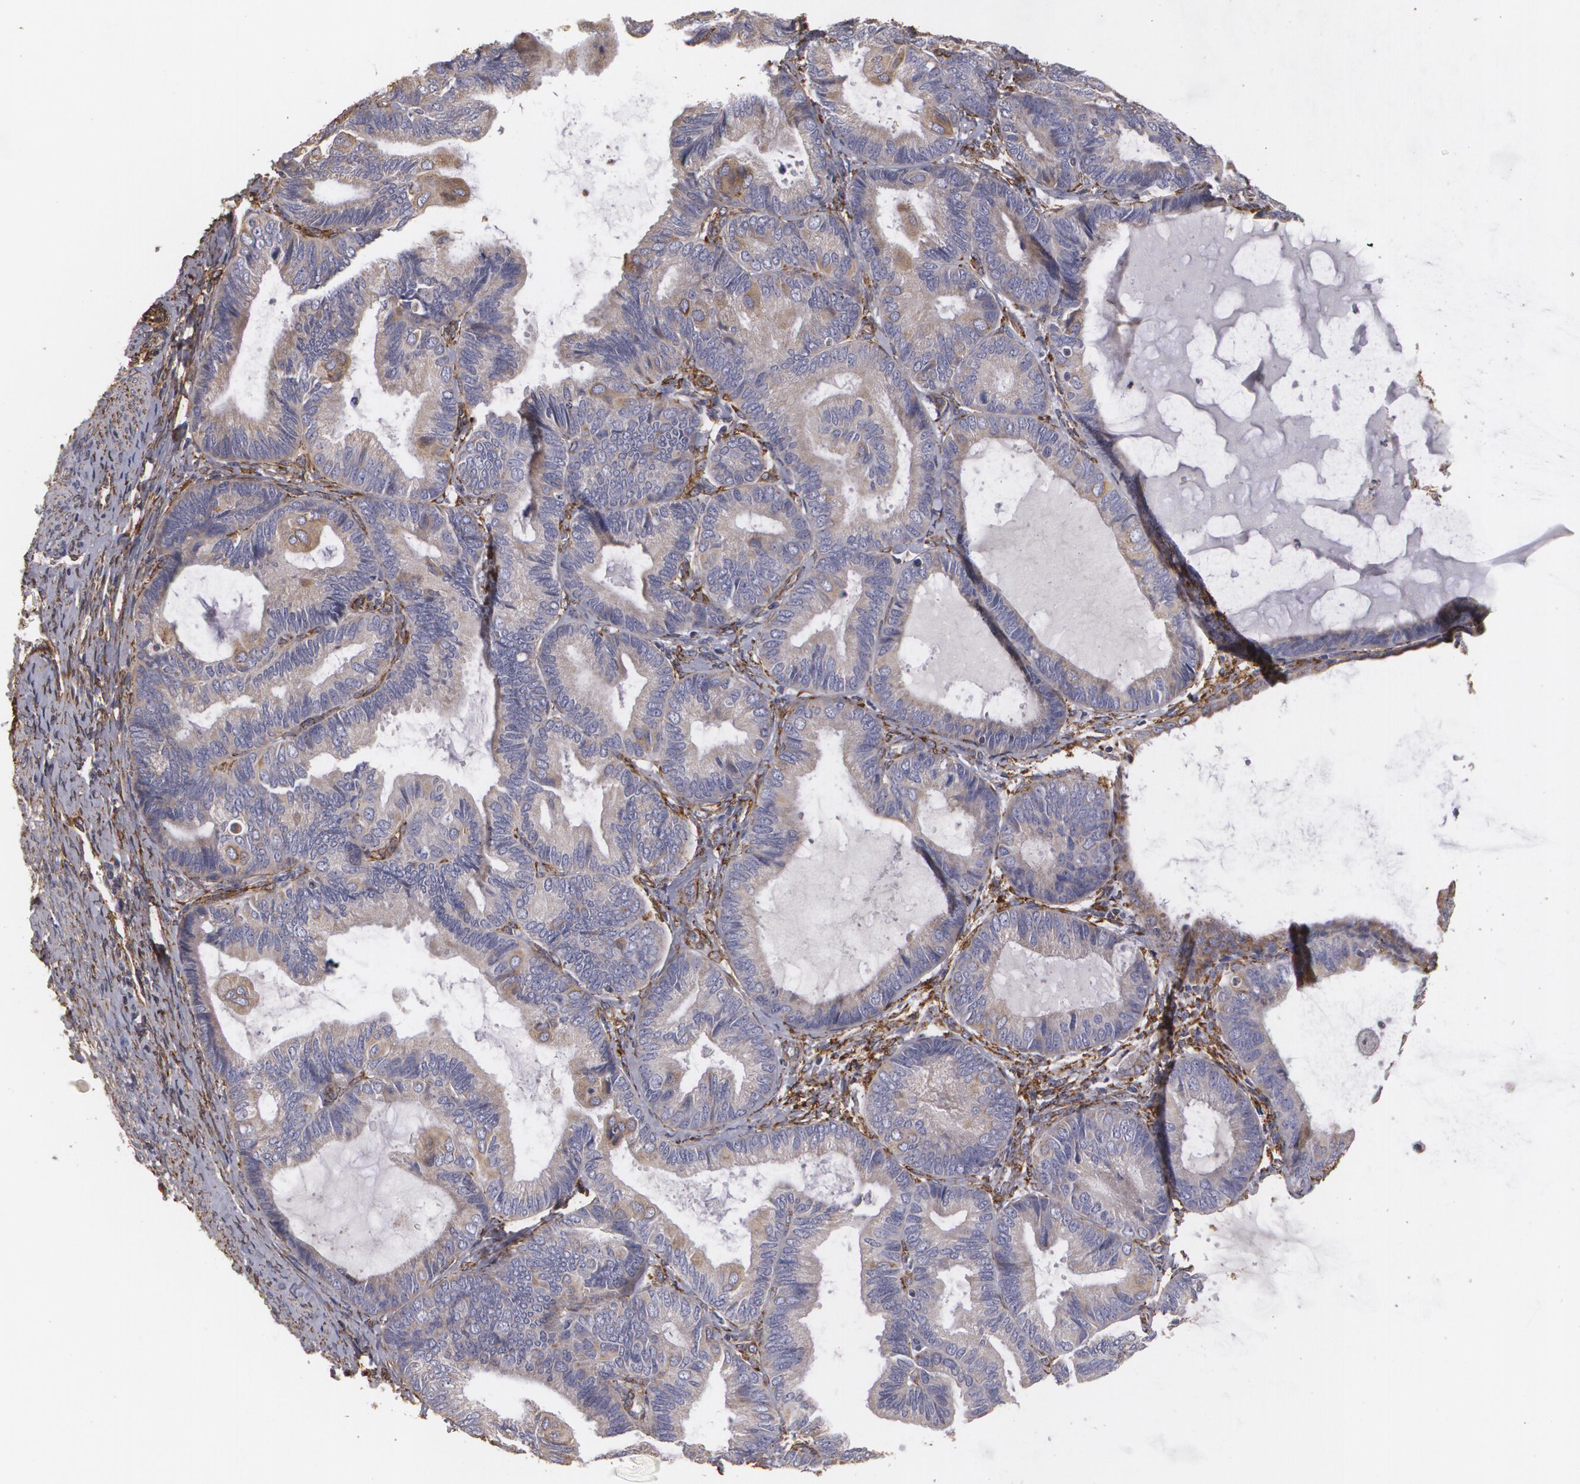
{"staining": {"intensity": "weak", "quantity": "25%-75%", "location": "cytoplasmic/membranous"}, "tissue": "endometrial cancer", "cell_type": "Tumor cells", "image_type": "cancer", "snomed": [{"axis": "morphology", "description": "Adenocarcinoma, NOS"}, {"axis": "topography", "description": "Endometrium"}], "caption": "High-magnification brightfield microscopy of endometrial cancer (adenocarcinoma) stained with DAB (3,3'-diaminobenzidine) (brown) and counterstained with hematoxylin (blue). tumor cells exhibit weak cytoplasmic/membranous expression is appreciated in about25%-75% of cells. The staining is performed using DAB brown chromogen to label protein expression. The nuclei are counter-stained blue using hematoxylin.", "gene": "CYB5R3", "patient": {"sex": "female", "age": 63}}